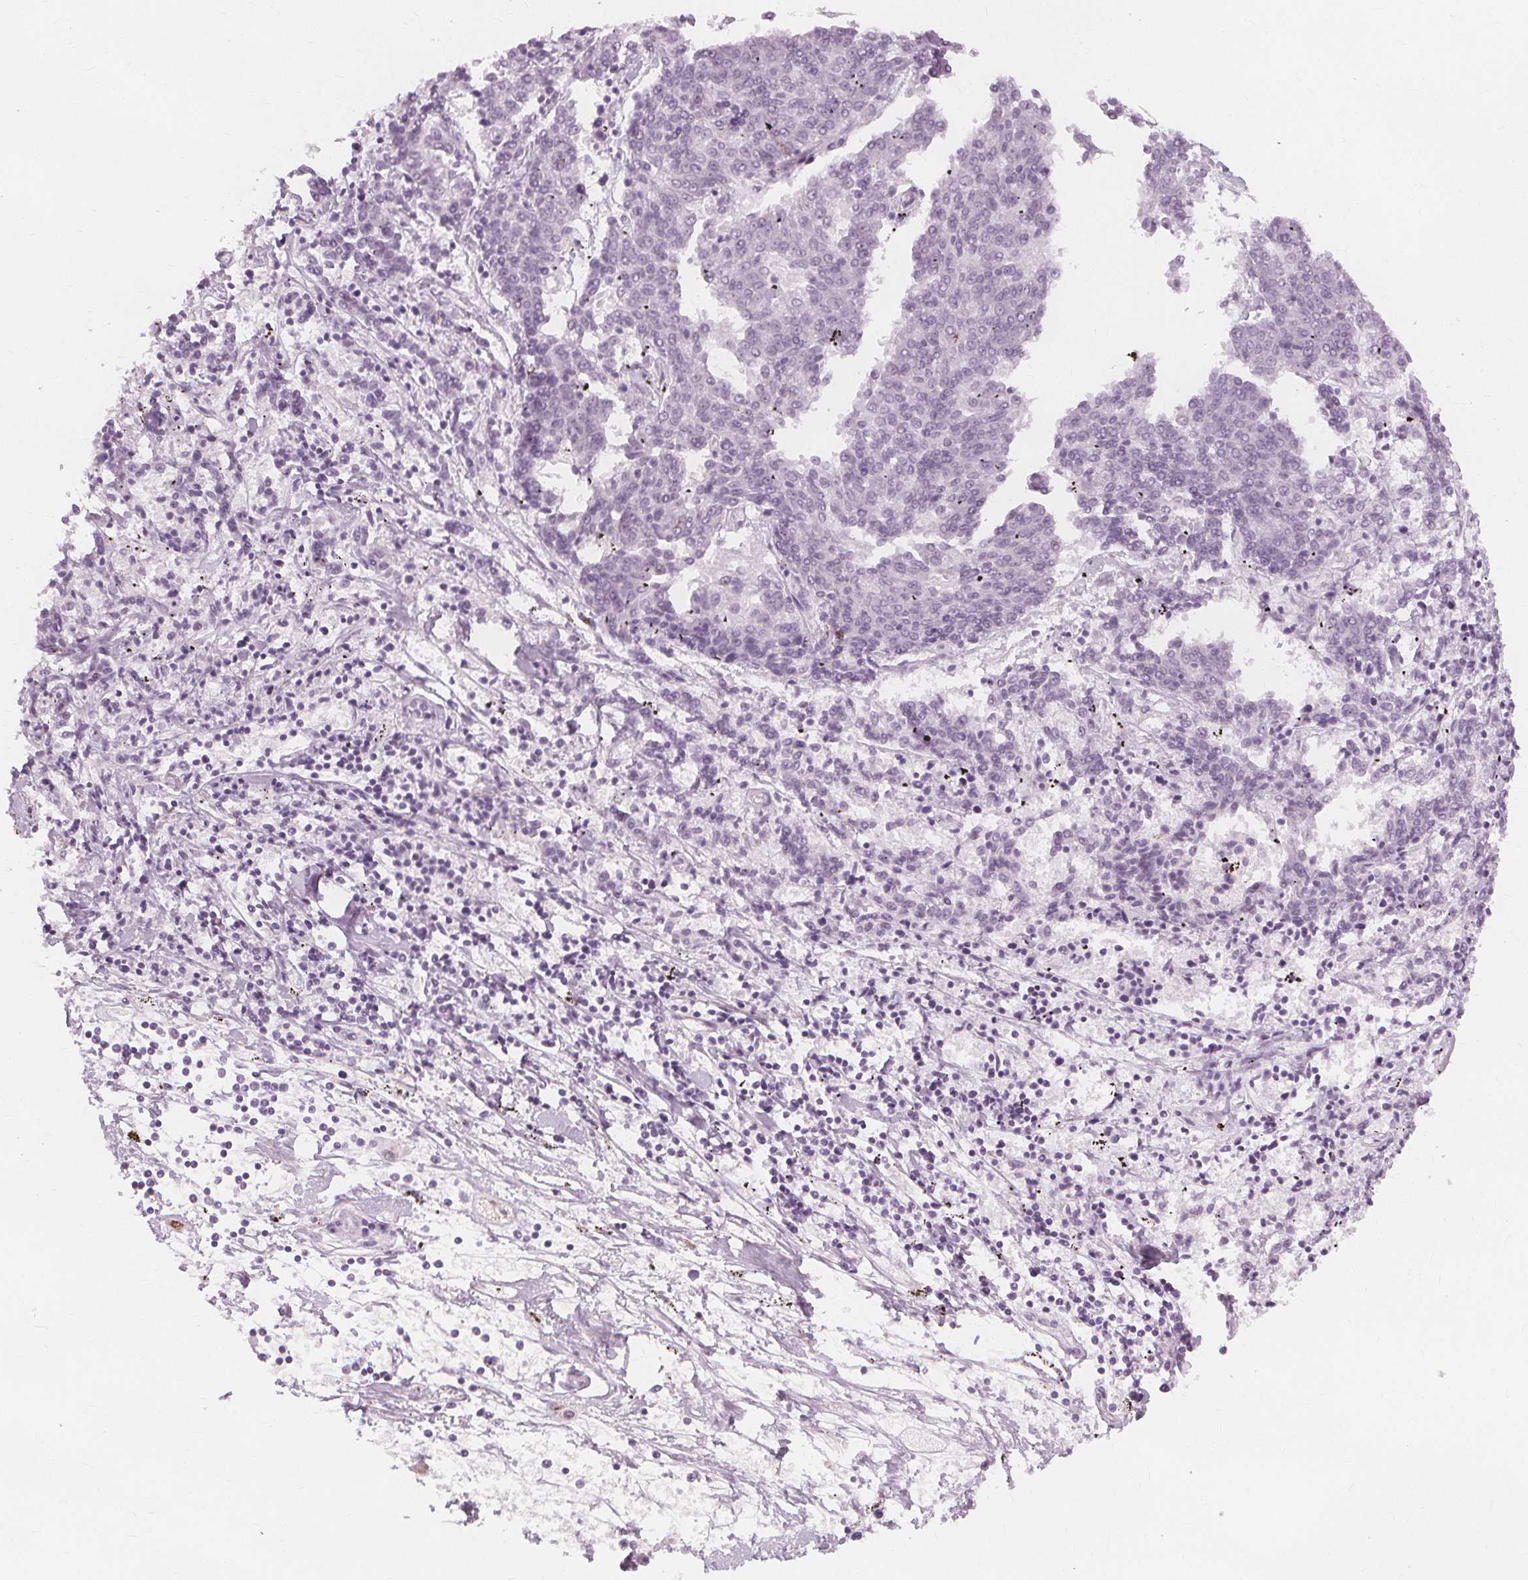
{"staining": {"intensity": "negative", "quantity": "none", "location": "none"}, "tissue": "melanoma", "cell_type": "Tumor cells", "image_type": "cancer", "snomed": [{"axis": "morphology", "description": "Malignant melanoma, NOS"}, {"axis": "topography", "description": "Skin"}], "caption": "This is an IHC photomicrograph of melanoma. There is no positivity in tumor cells.", "gene": "TFF1", "patient": {"sex": "female", "age": 72}}